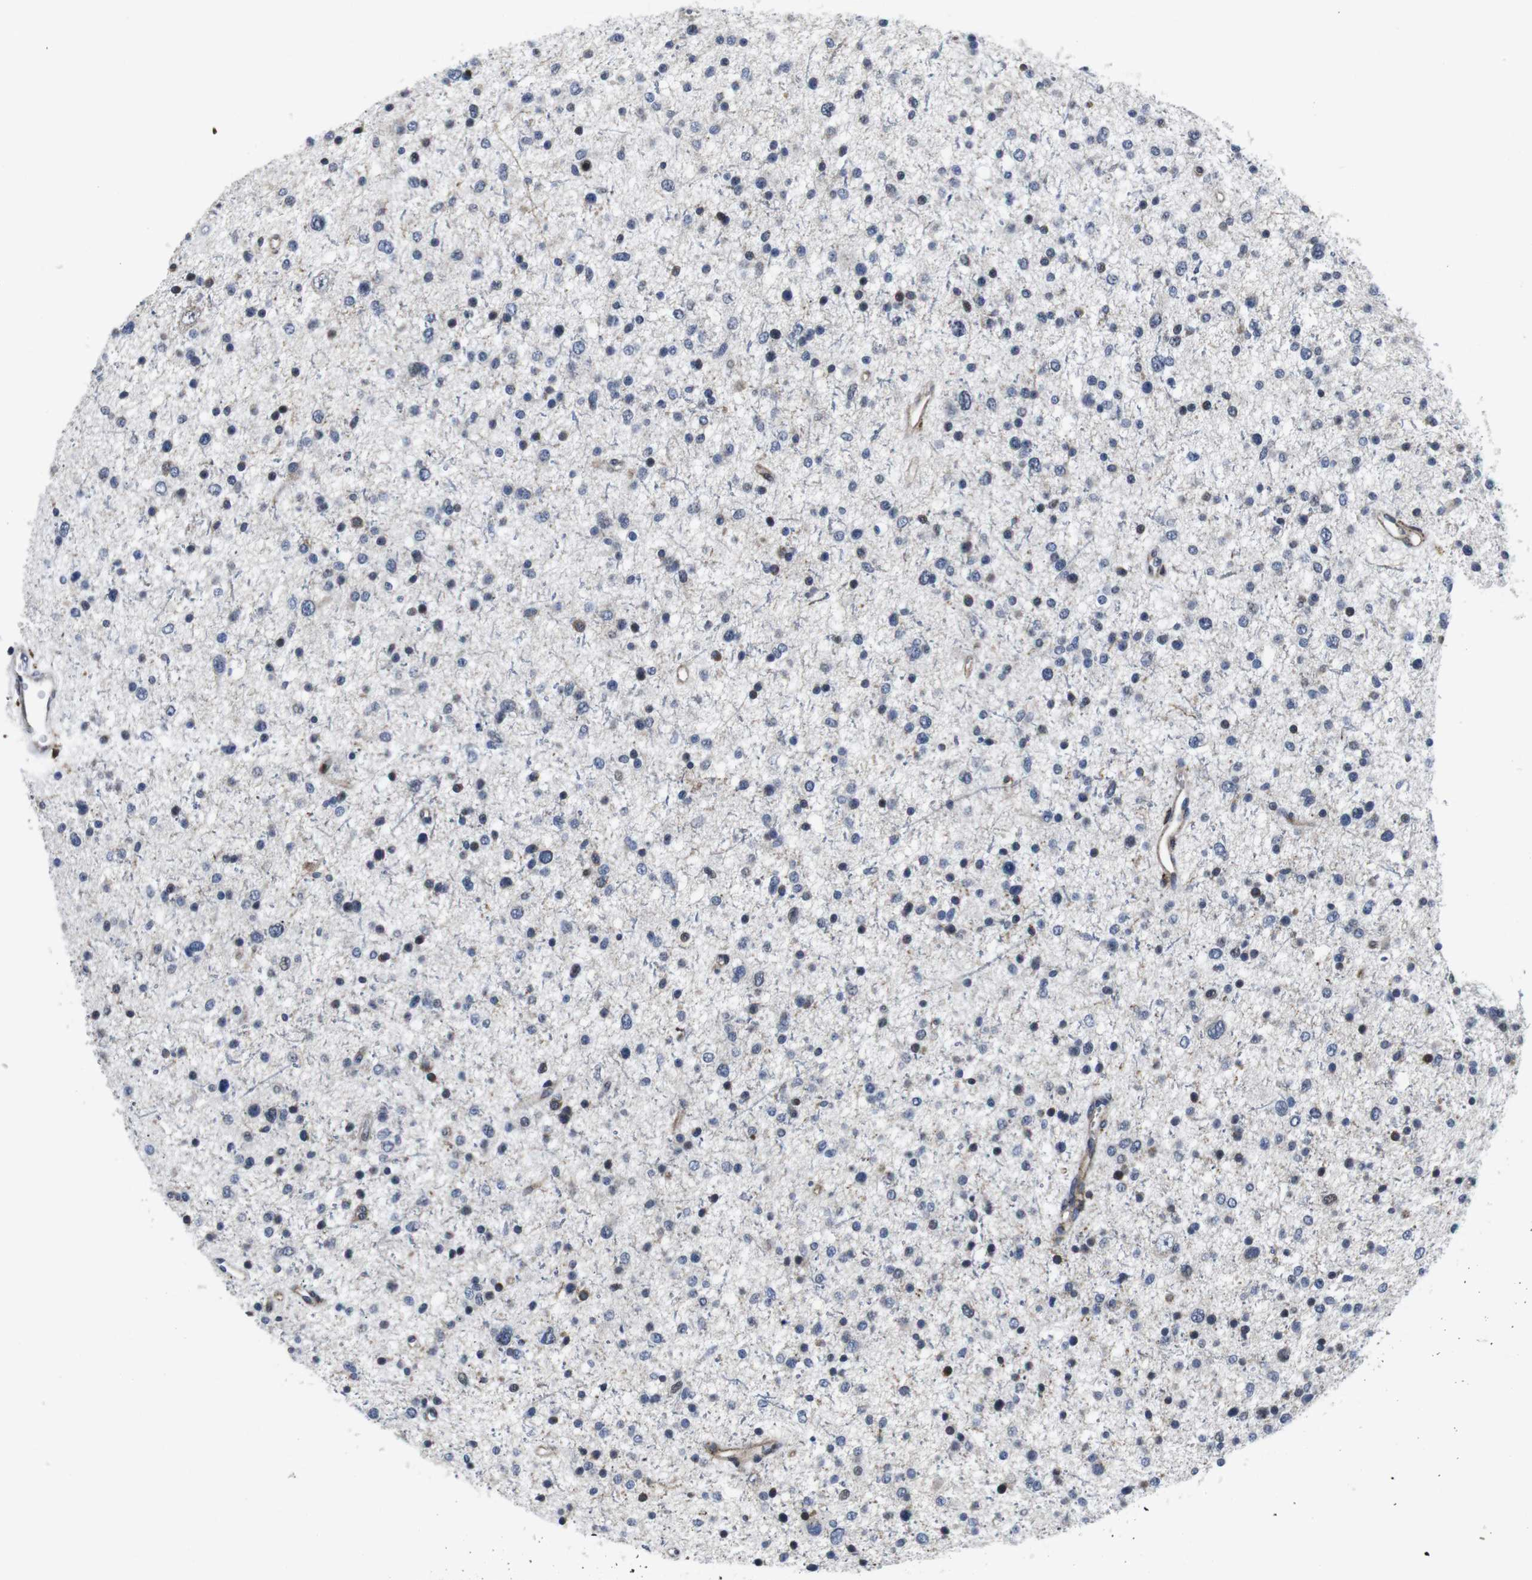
{"staining": {"intensity": "moderate", "quantity": "<25%", "location": "nuclear"}, "tissue": "glioma", "cell_type": "Tumor cells", "image_type": "cancer", "snomed": [{"axis": "morphology", "description": "Glioma, malignant, Low grade"}, {"axis": "topography", "description": "Brain"}], "caption": "A brown stain labels moderate nuclear staining of a protein in glioma tumor cells.", "gene": "STAT4", "patient": {"sex": "female", "age": 37}}